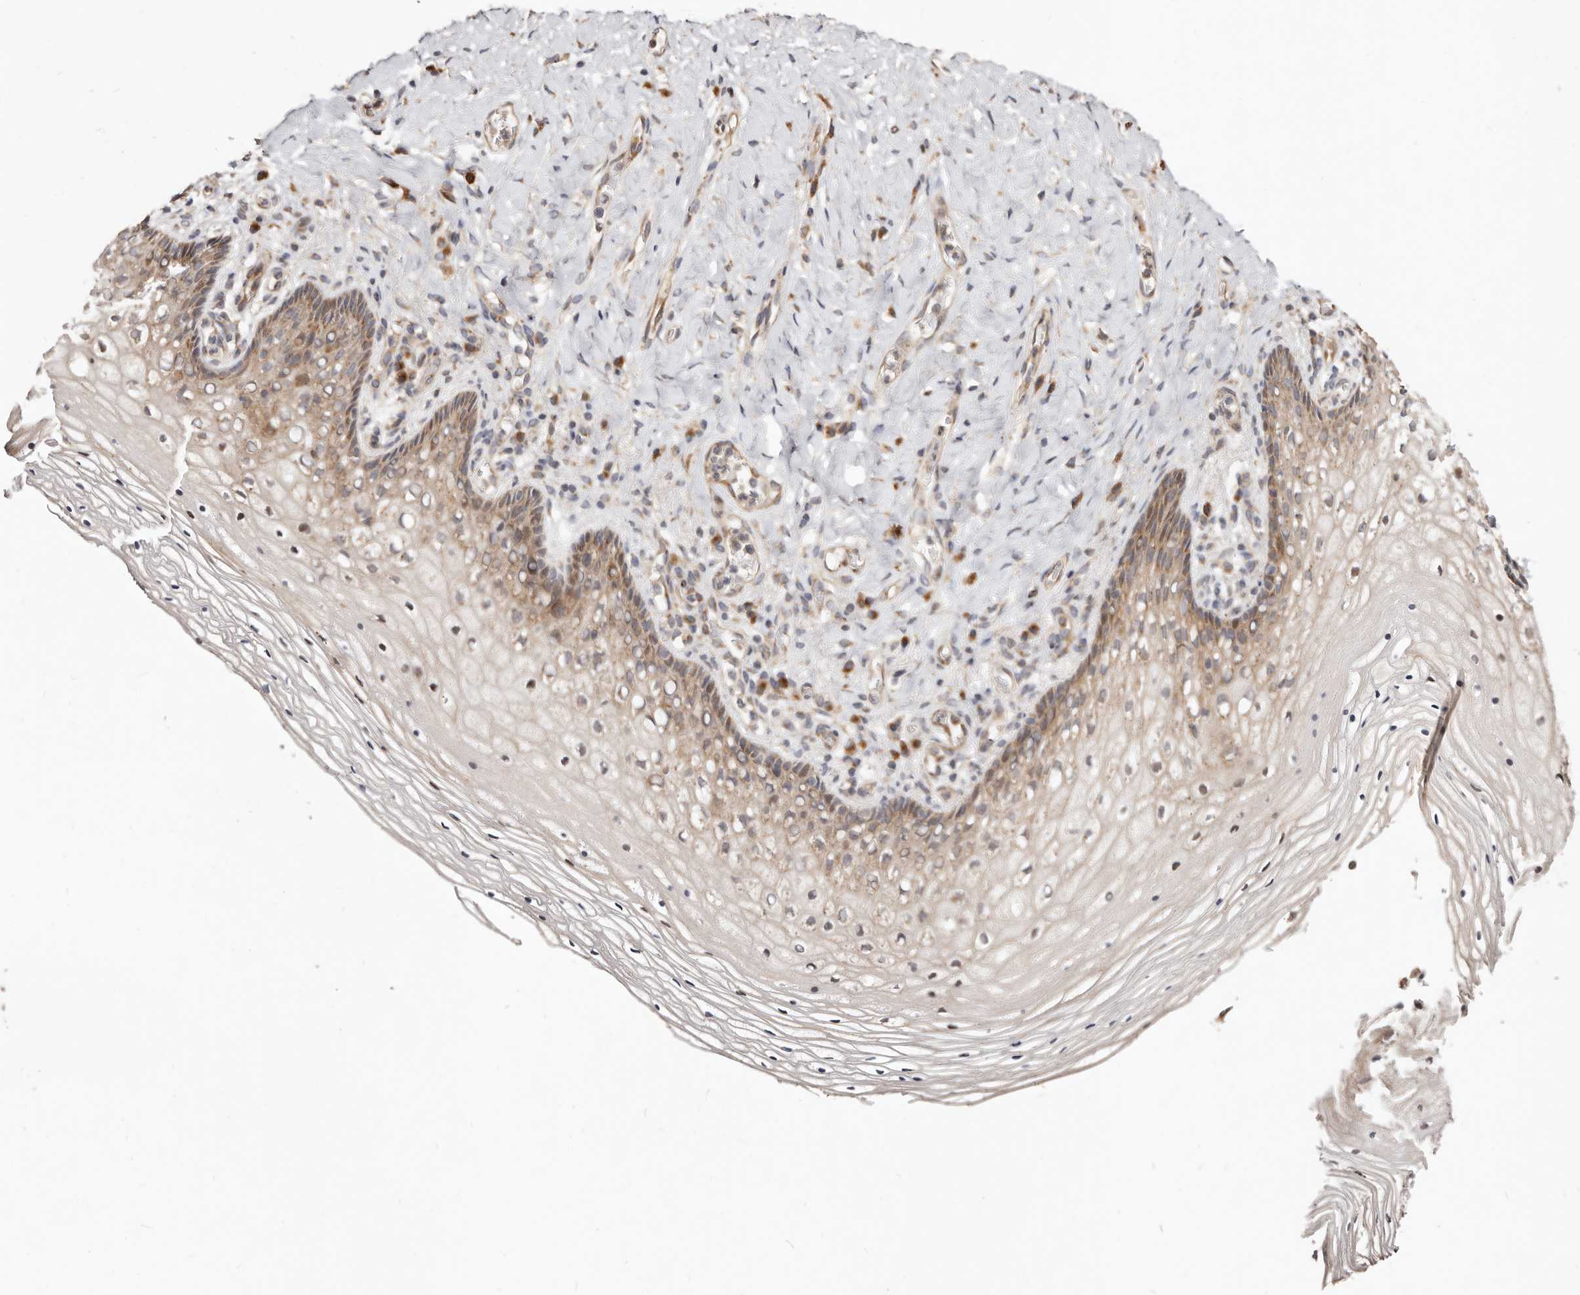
{"staining": {"intensity": "moderate", "quantity": ">75%", "location": "cytoplasmic/membranous"}, "tissue": "vagina", "cell_type": "Squamous epithelial cells", "image_type": "normal", "snomed": [{"axis": "morphology", "description": "Normal tissue, NOS"}, {"axis": "topography", "description": "Vagina"}], "caption": "Moderate cytoplasmic/membranous protein positivity is identified in about >75% of squamous epithelial cells in vagina.", "gene": "USP33", "patient": {"sex": "female", "age": 60}}